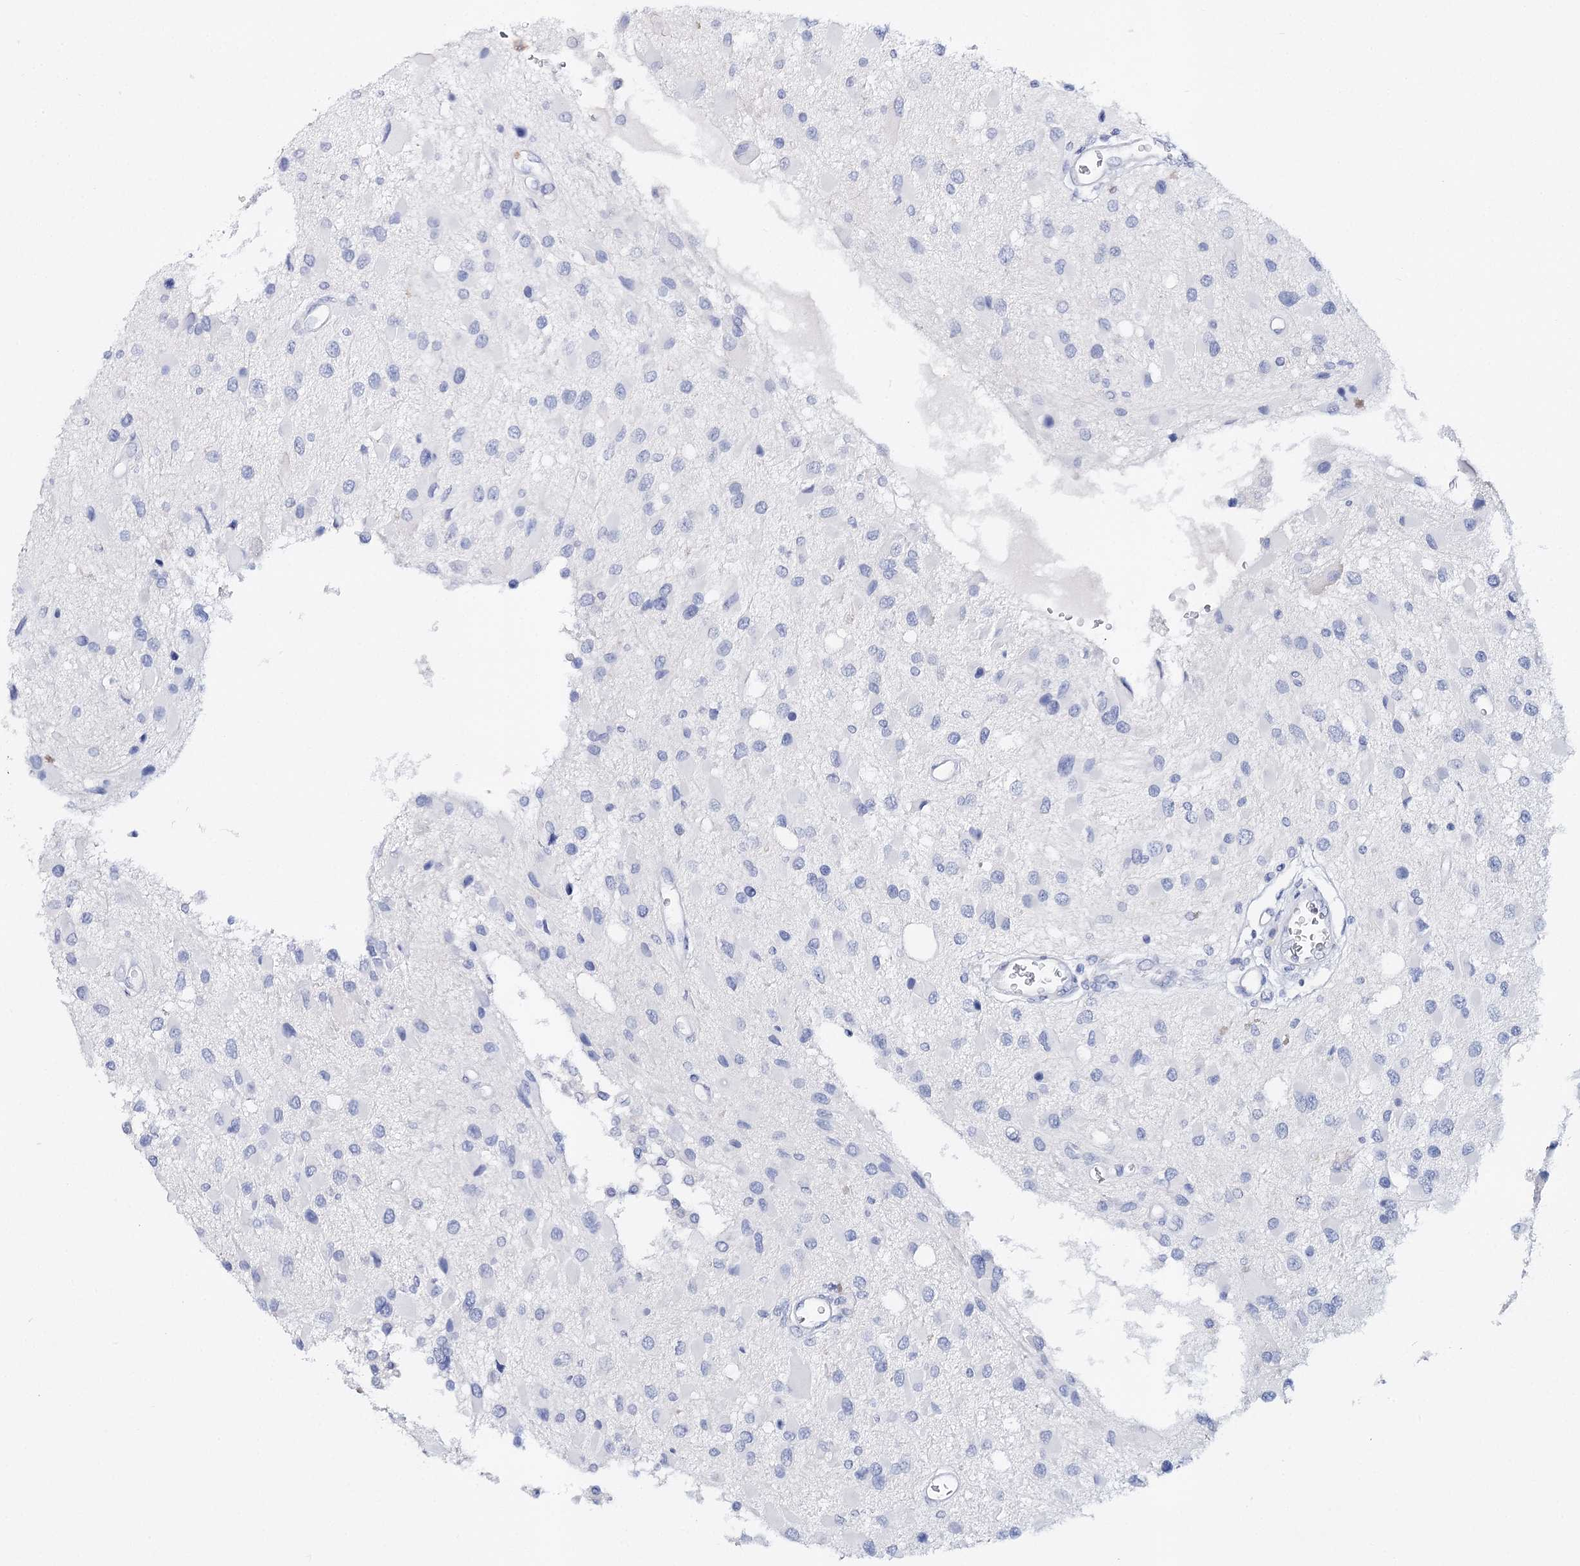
{"staining": {"intensity": "negative", "quantity": "none", "location": "none"}, "tissue": "glioma", "cell_type": "Tumor cells", "image_type": "cancer", "snomed": [{"axis": "morphology", "description": "Glioma, malignant, High grade"}, {"axis": "topography", "description": "Brain"}], "caption": "Tumor cells are negative for brown protein staining in high-grade glioma (malignant).", "gene": "CEACAM8", "patient": {"sex": "male", "age": 53}}